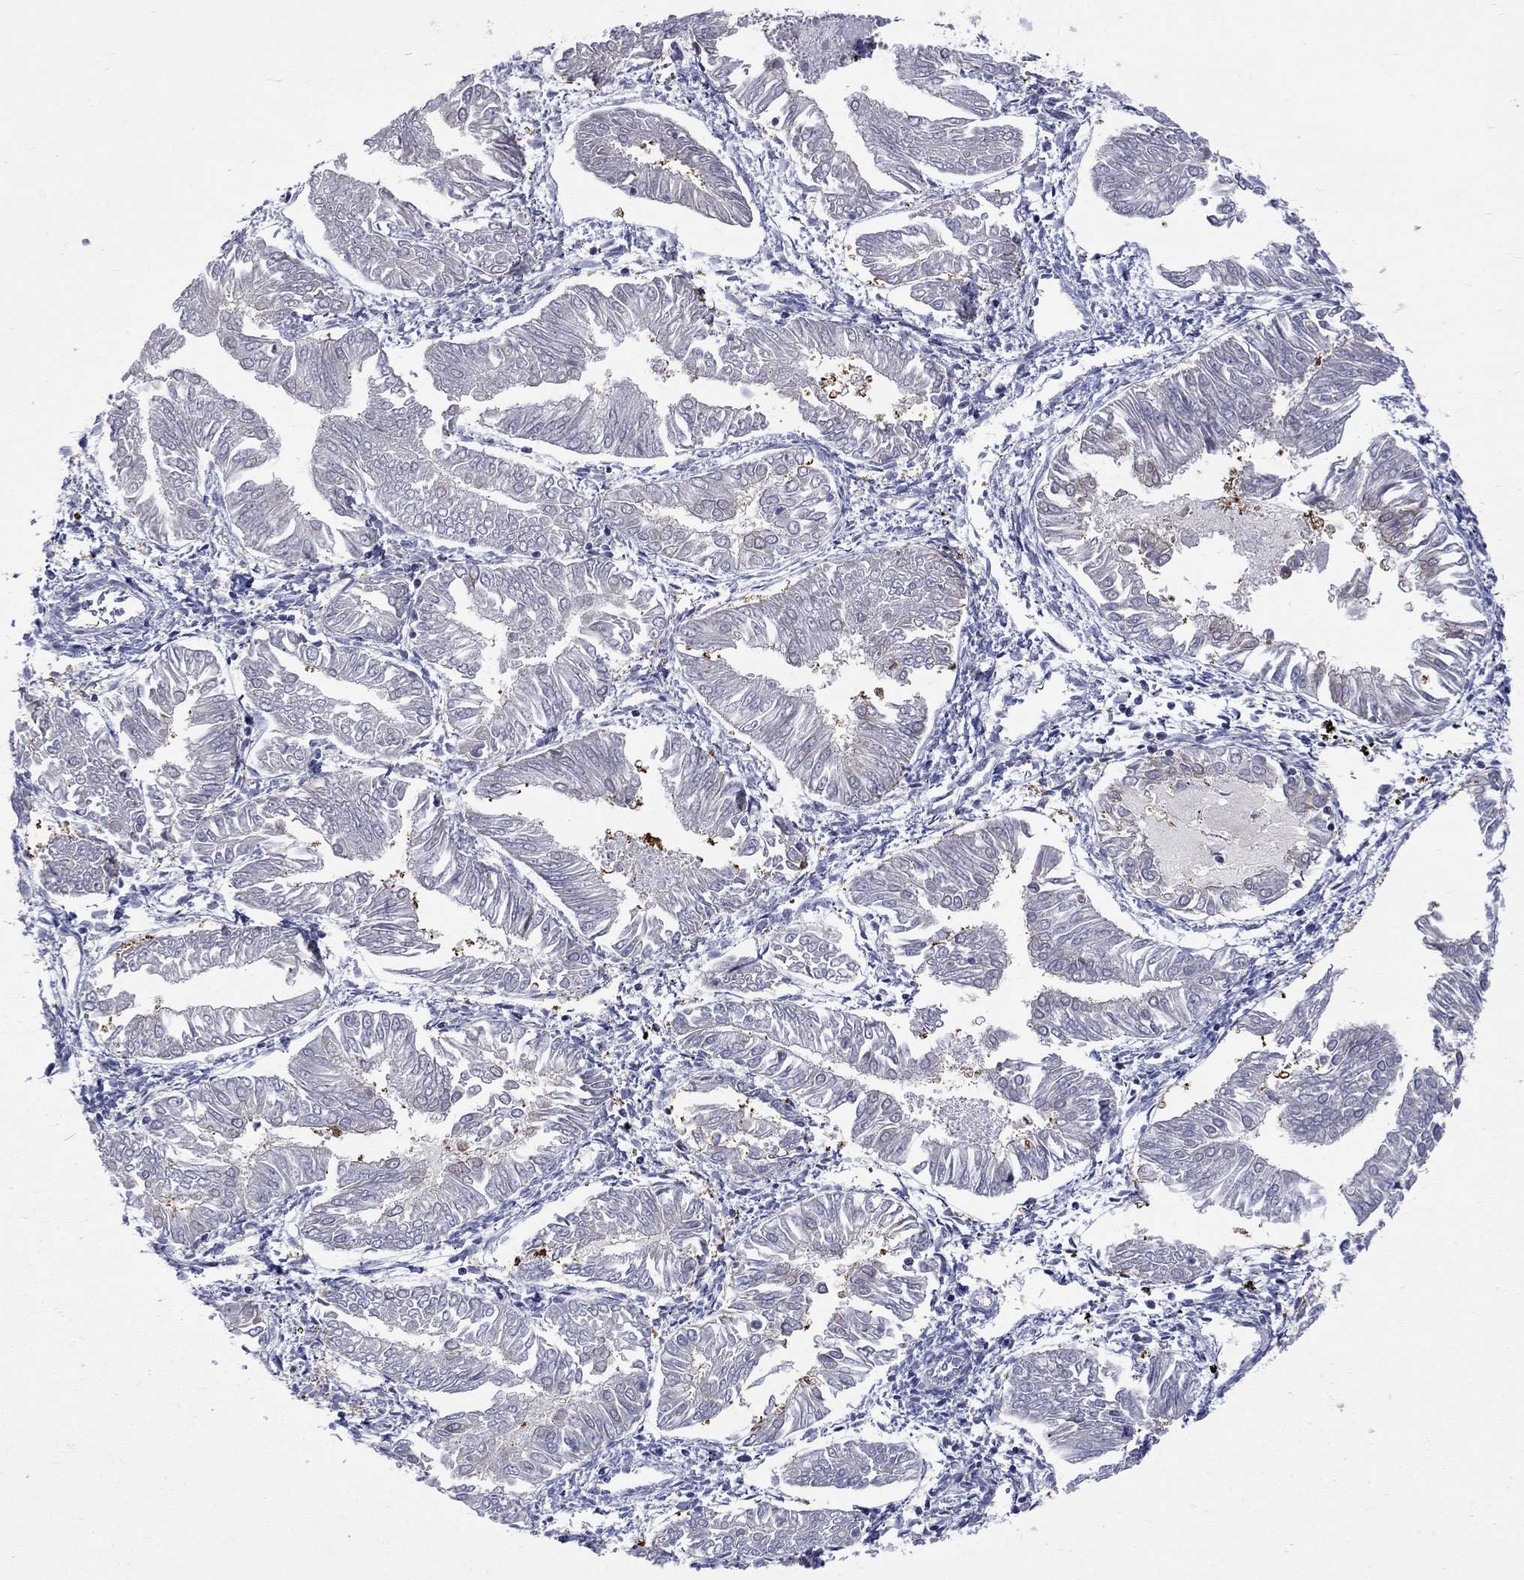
{"staining": {"intensity": "negative", "quantity": "none", "location": "none"}, "tissue": "endometrial cancer", "cell_type": "Tumor cells", "image_type": "cancer", "snomed": [{"axis": "morphology", "description": "Adenocarcinoma, NOS"}, {"axis": "topography", "description": "Endometrium"}], "caption": "A histopathology image of adenocarcinoma (endometrial) stained for a protein displays no brown staining in tumor cells.", "gene": "HKDC1", "patient": {"sex": "female", "age": 53}}